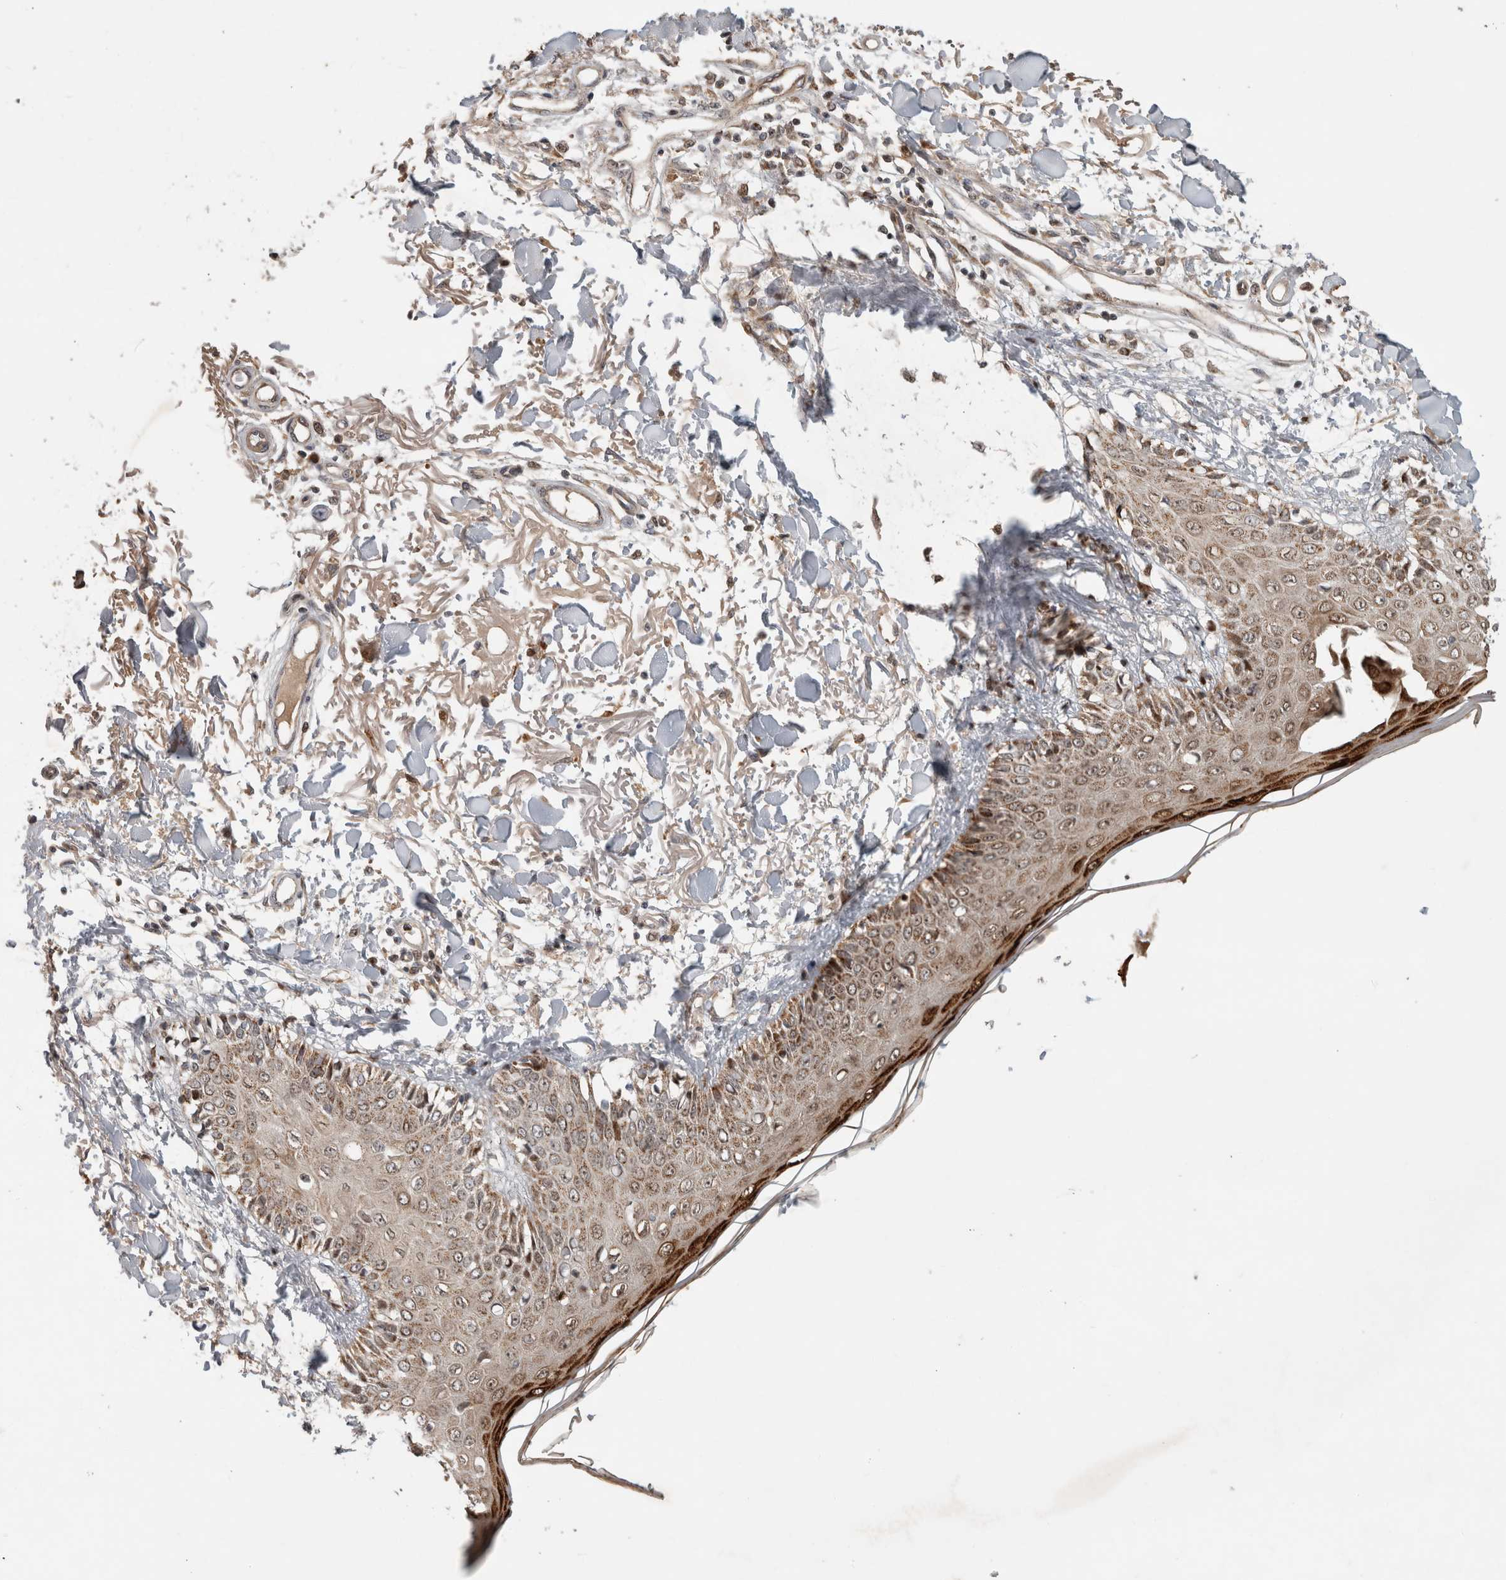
{"staining": {"intensity": "weak", "quantity": ">75%", "location": "cytoplasmic/membranous"}, "tissue": "skin", "cell_type": "Fibroblasts", "image_type": "normal", "snomed": [{"axis": "morphology", "description": "Normal tissue, NOS"}, {"axis": "morphology", "description": "Squamous cell carcinoma, NOS"}, {"axis": "topography", "description": "Skin"}, {"axis": "topography", "description": "Peripheral nerve tissue"}], "caption": "DAB (3,3'-diaminobenzidine) immunohistochemical staining of benign human skin exhibits weak cytoplasmic/membranous protein positivity in approximately >75% of fibroblasts. (DAB (3,3'-diaminobenzidine) IHC, brown staining for protein, blue staining for nuclei).", "gene": "INSRR", "patient": {"sex": "male", "age": 83}}